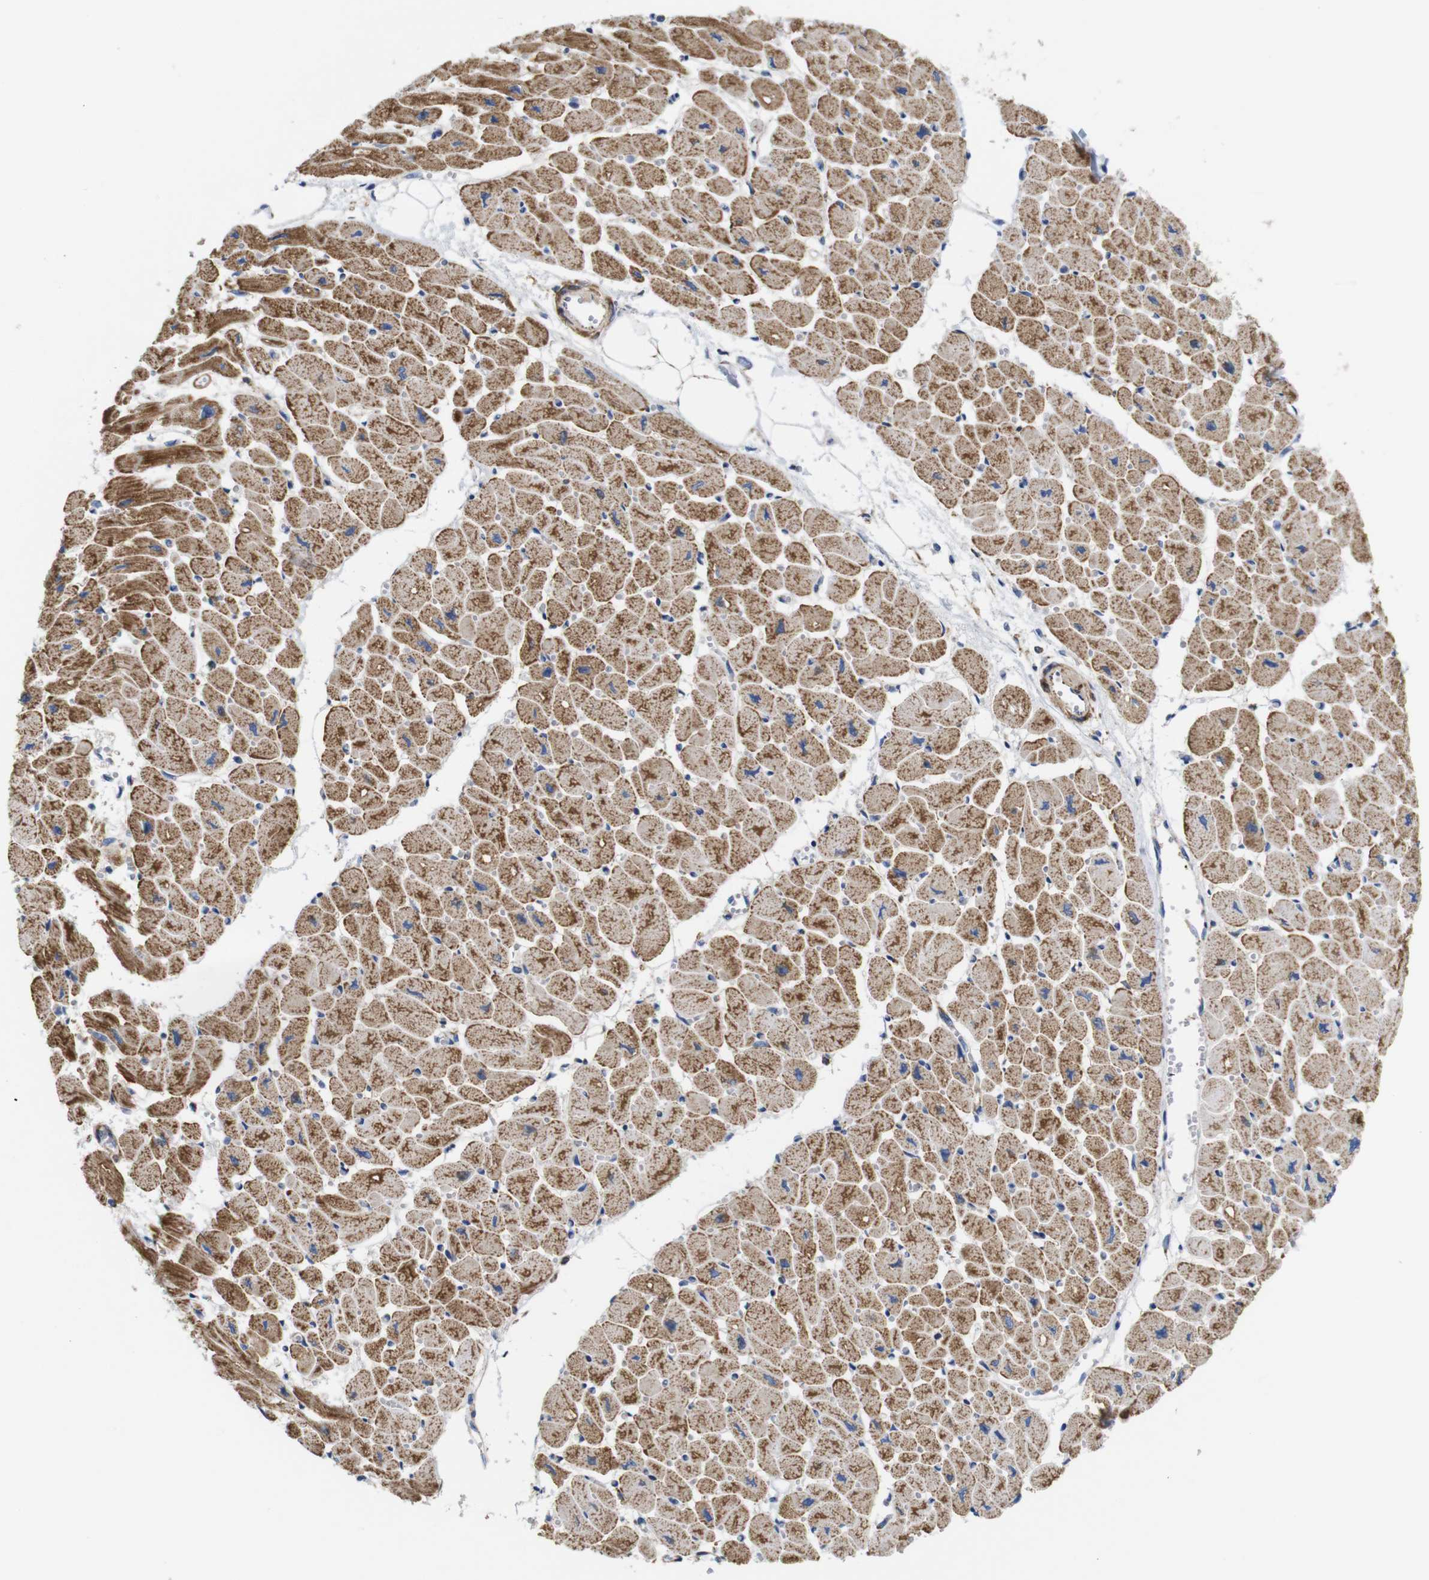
{"staining": {"intensity": "moderate", "quantity": ">75%", "location": "cytoplasmic/membranous"}, "tissue": "heart muscle", "cell_type": "Cardiomyocytes", "image_type": "normal", "snomed": [{"axis": "morphology", "description": "Normal tissue, NOS"}, {"axis": "topography", "description": "Heart"}], "caption": "Immunohistochemical staining of benign heart muscle demonstrates medium levels of moderate cytoplasmic/membranous positivity in approximately >75% of cardiomyocytes. The staining was performed using DAB (3,3'-diaminobenzidine) to visualize the protein expression in brown, while the nuclei were stained in blue with hematoxylin (Magnification: 20x).", "gene": "FAM171B", "patient": {"sex": "female", "age": 54}}